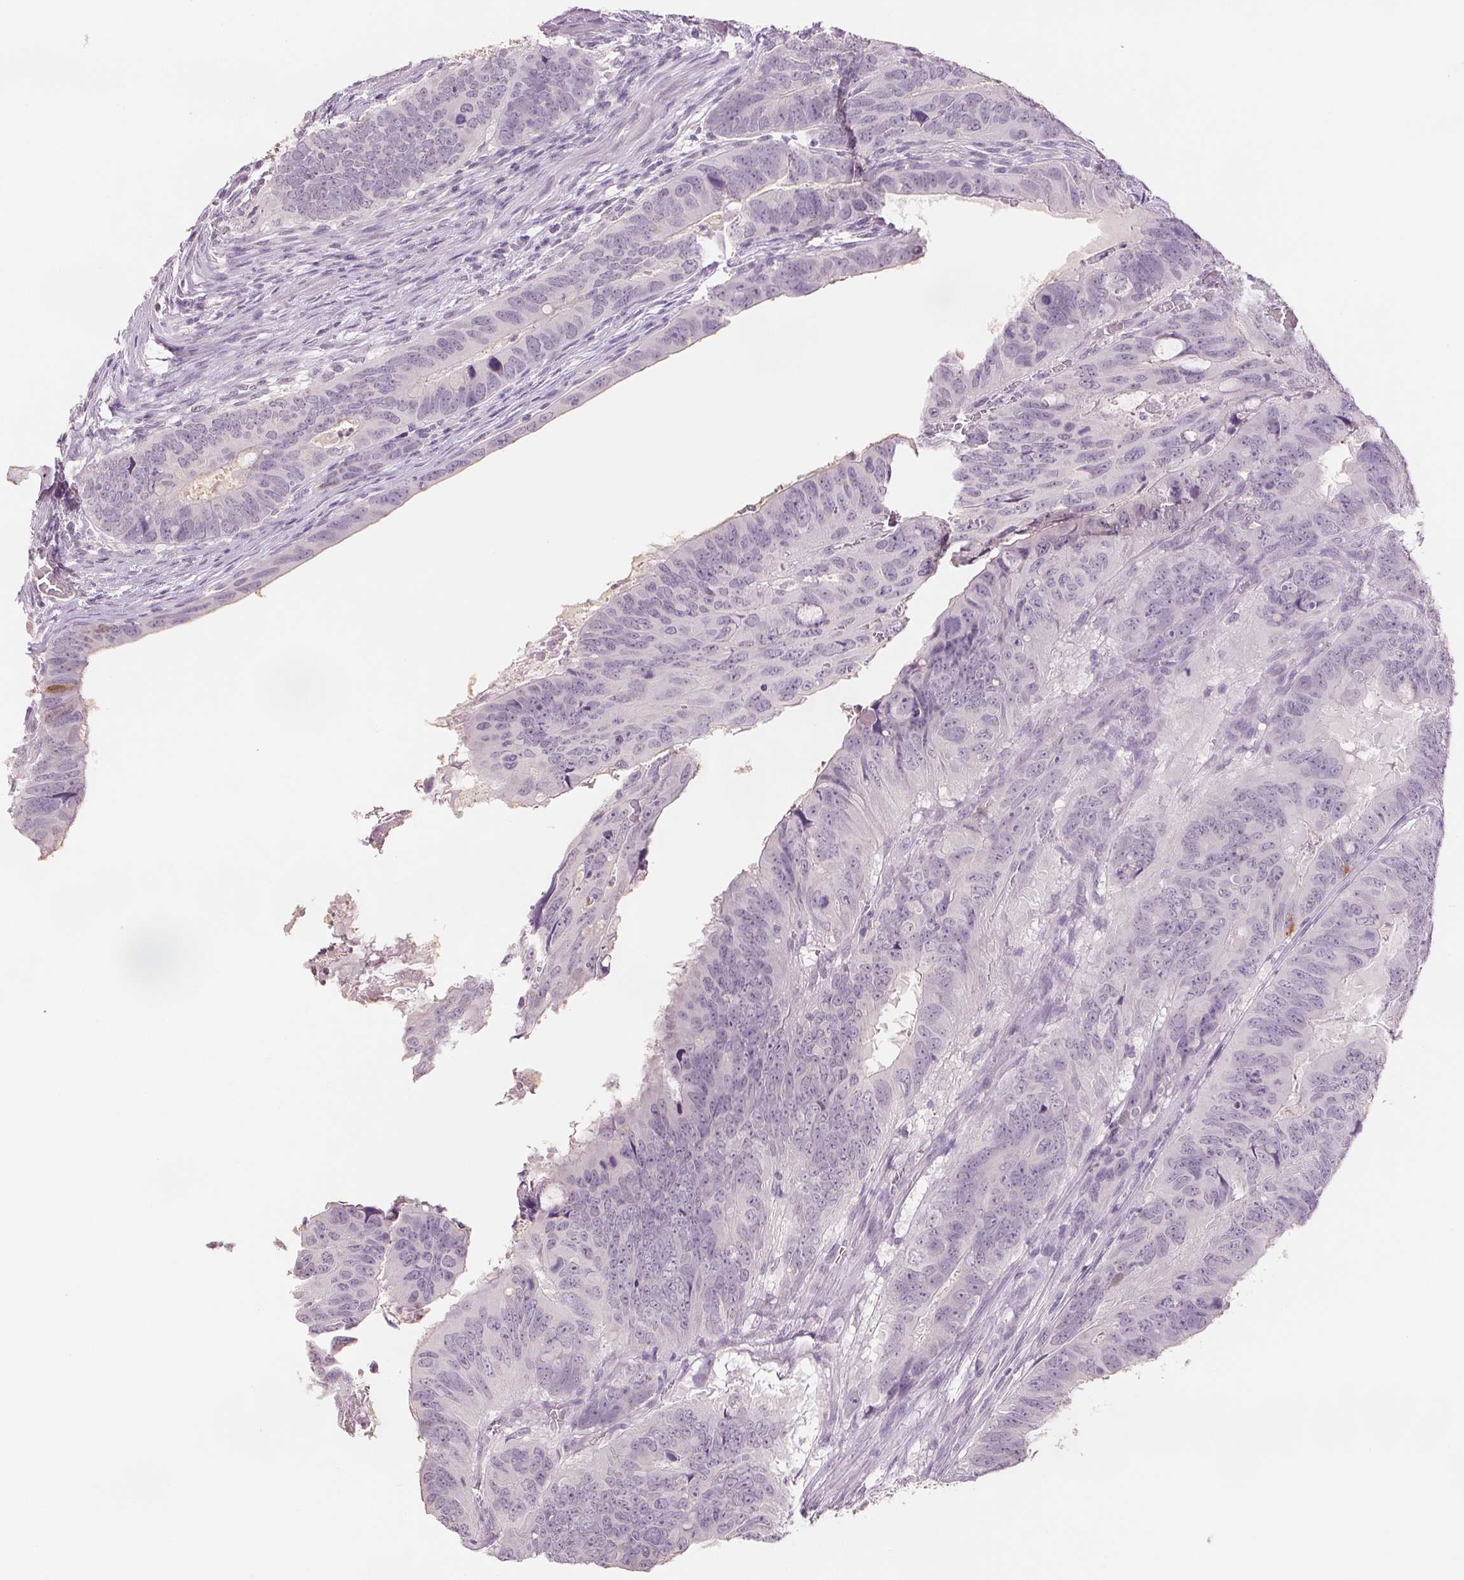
{"staining": {"intensity": "negative", "quantity": "none", "location": "none"}, "tissue": "colorectal cancer", "cell_type": "Tumor cells", "image_type": "cancer", "snomed": [{"axis": "morphology", "description": "Adenocarcinoma, NOS"}, {"axis": "topography", "description": "Colon"}], "caption": "This is a micrograph of immunohistochemistry staining of colorectal cancer, which shows no staining in tumor cells. (DAB IHC visualized using brightfield microscopy, high magnification).", "gene": "SCGN", "patient": {"sex": "male", "age": 79}}